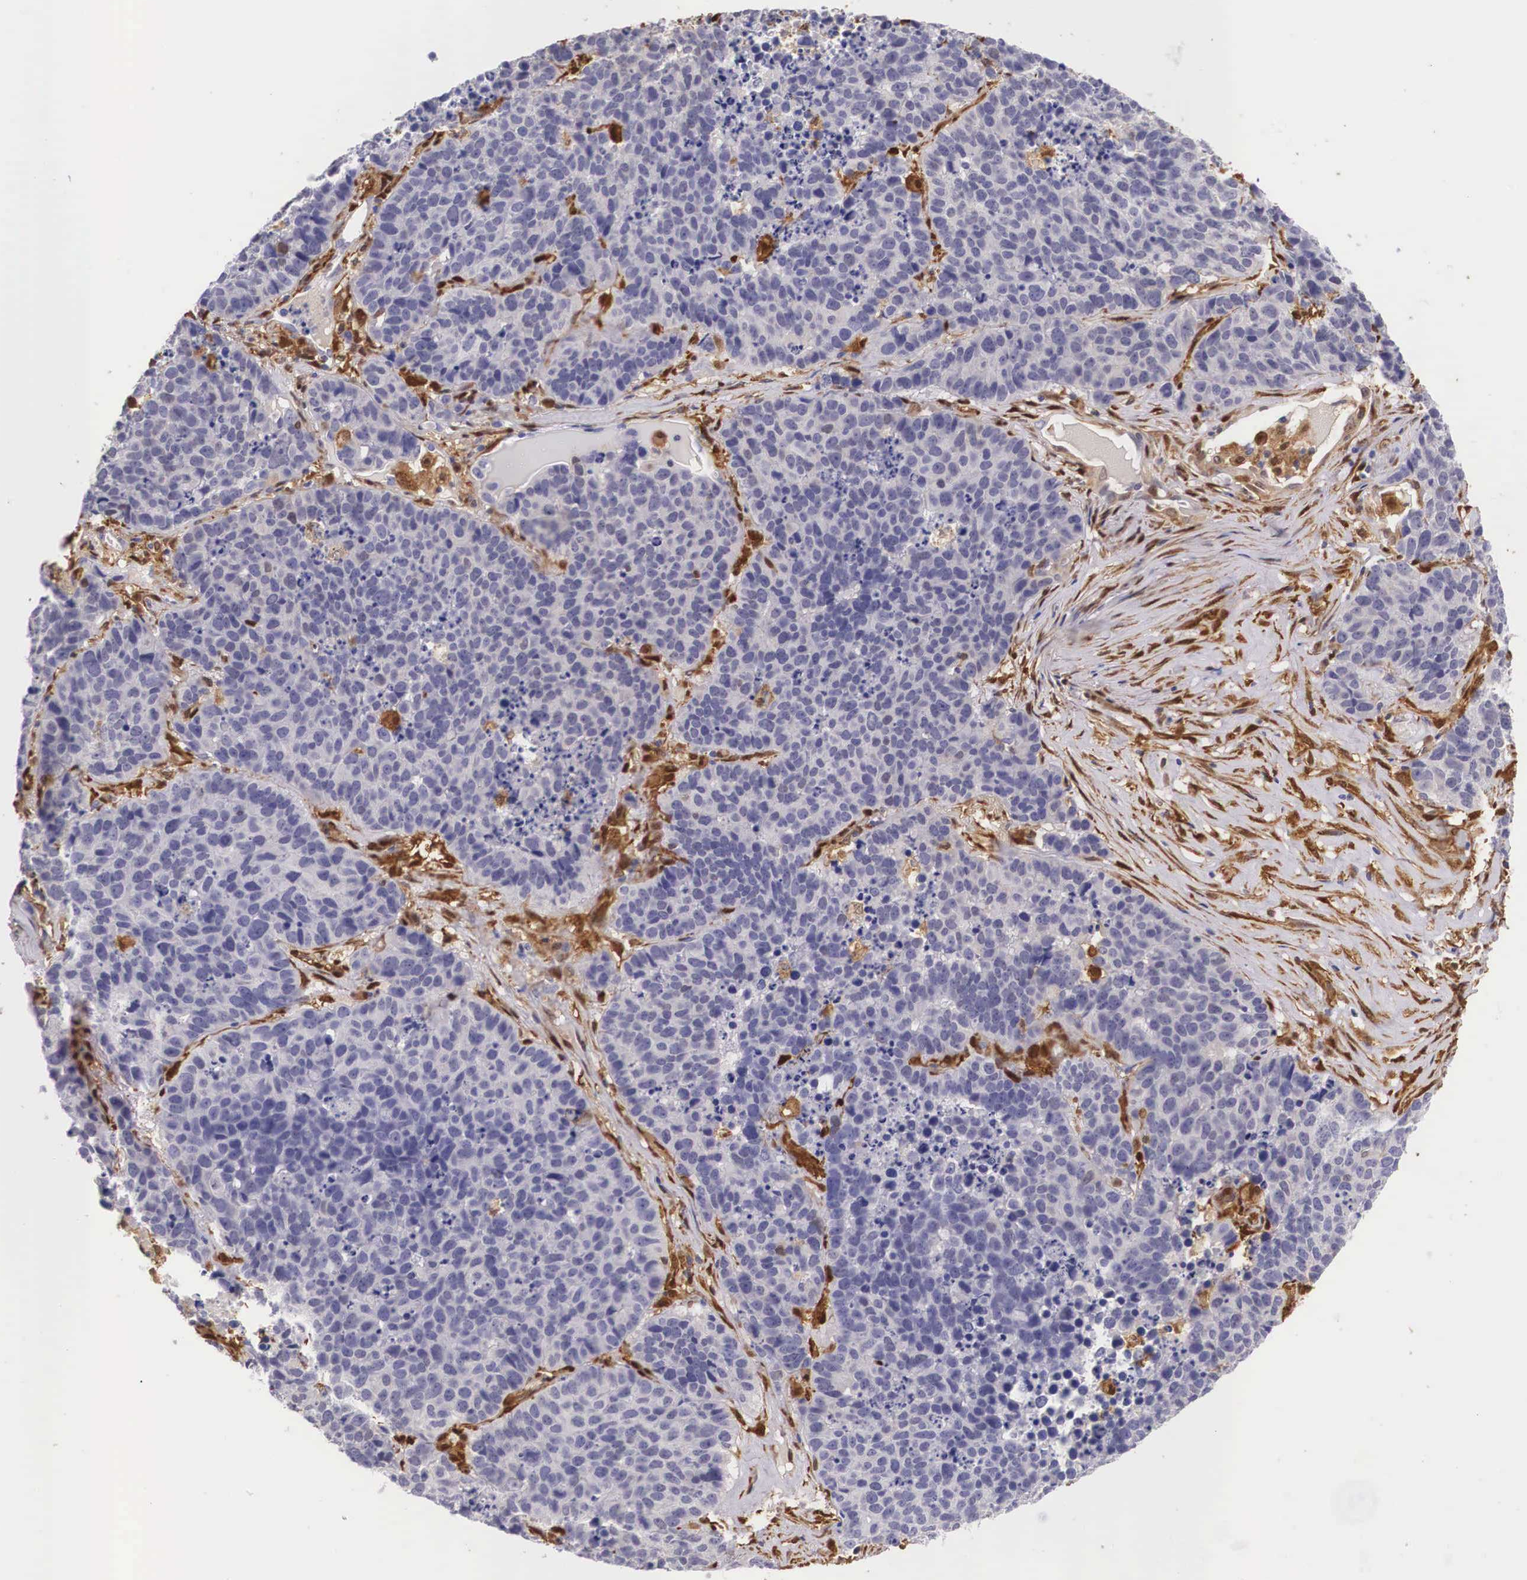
{"staining": {"intensity": "negative", "quantity": "none", "location": "none"}, "tissue": "lung cancer", "cell_type": "Tumor cells", "image_type": "cancer", "snomed": [{"axis": "morphology", "description": "Carcinoid, malignant, NOS"}, {"axis": "topography", "description": "Lung"}], "caption": "This is an IHC micrograph of human carcinoid (malignant) (lung). There is no expression in tumor cells.", "gene": "LGALS1", "patient": {"sex": "male", "age": 60}}